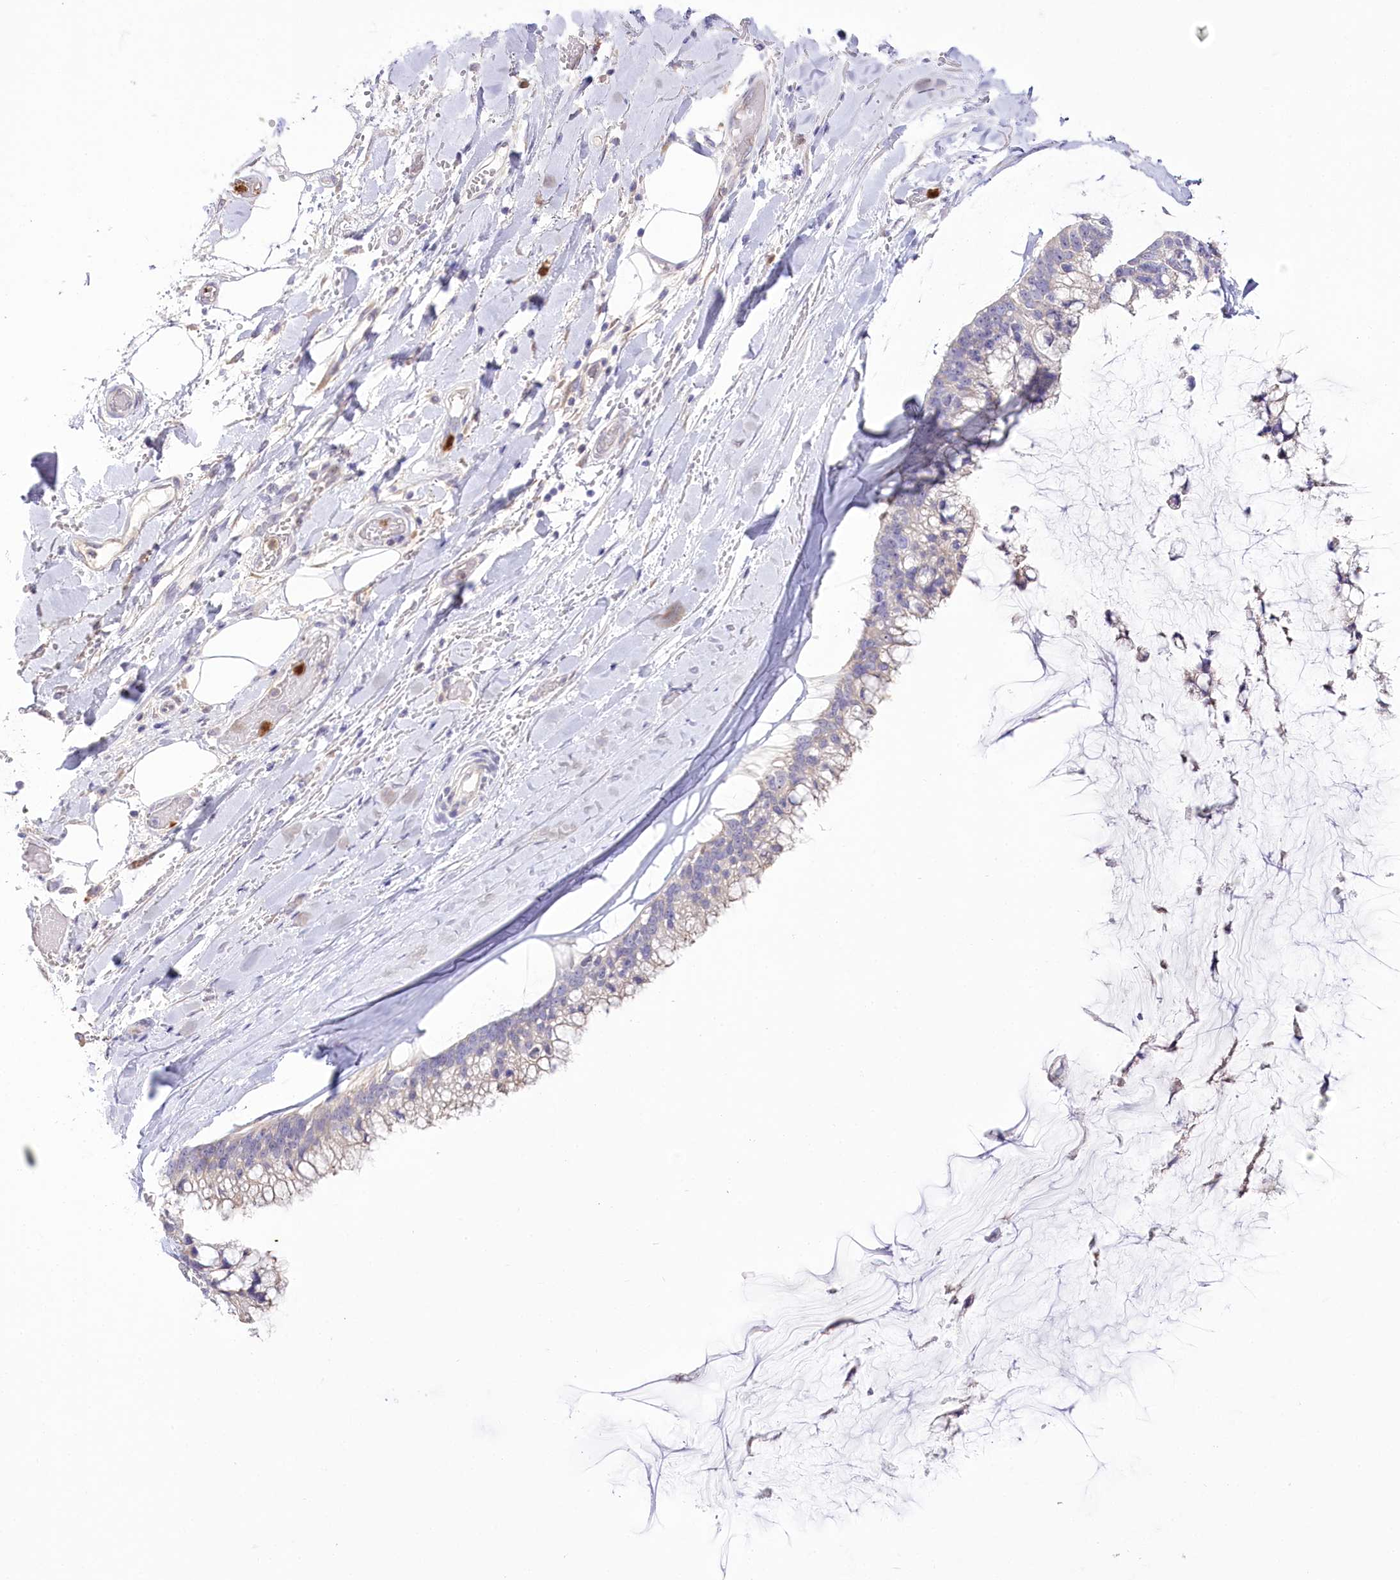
{"staining": {"intensity": "negative", "quantity": "none", "location": "none"}, "tissue": "ovarian cancer", "cell_type": "Tumor cells", "image_type": "cancer", "snomed": [{"axis": "morphology", "description": "Cystadenocarcinoma, mucinous, NOS"}, {"axis": "topography", "description": "Ovary"}], "caption": "Photomicrograph shows no significant protein staining in tumor cells of mucinous cystadenocarcinoma (ovarian).", "gene": "DPYD", "patient": {"sex": "female", "age": 39}}